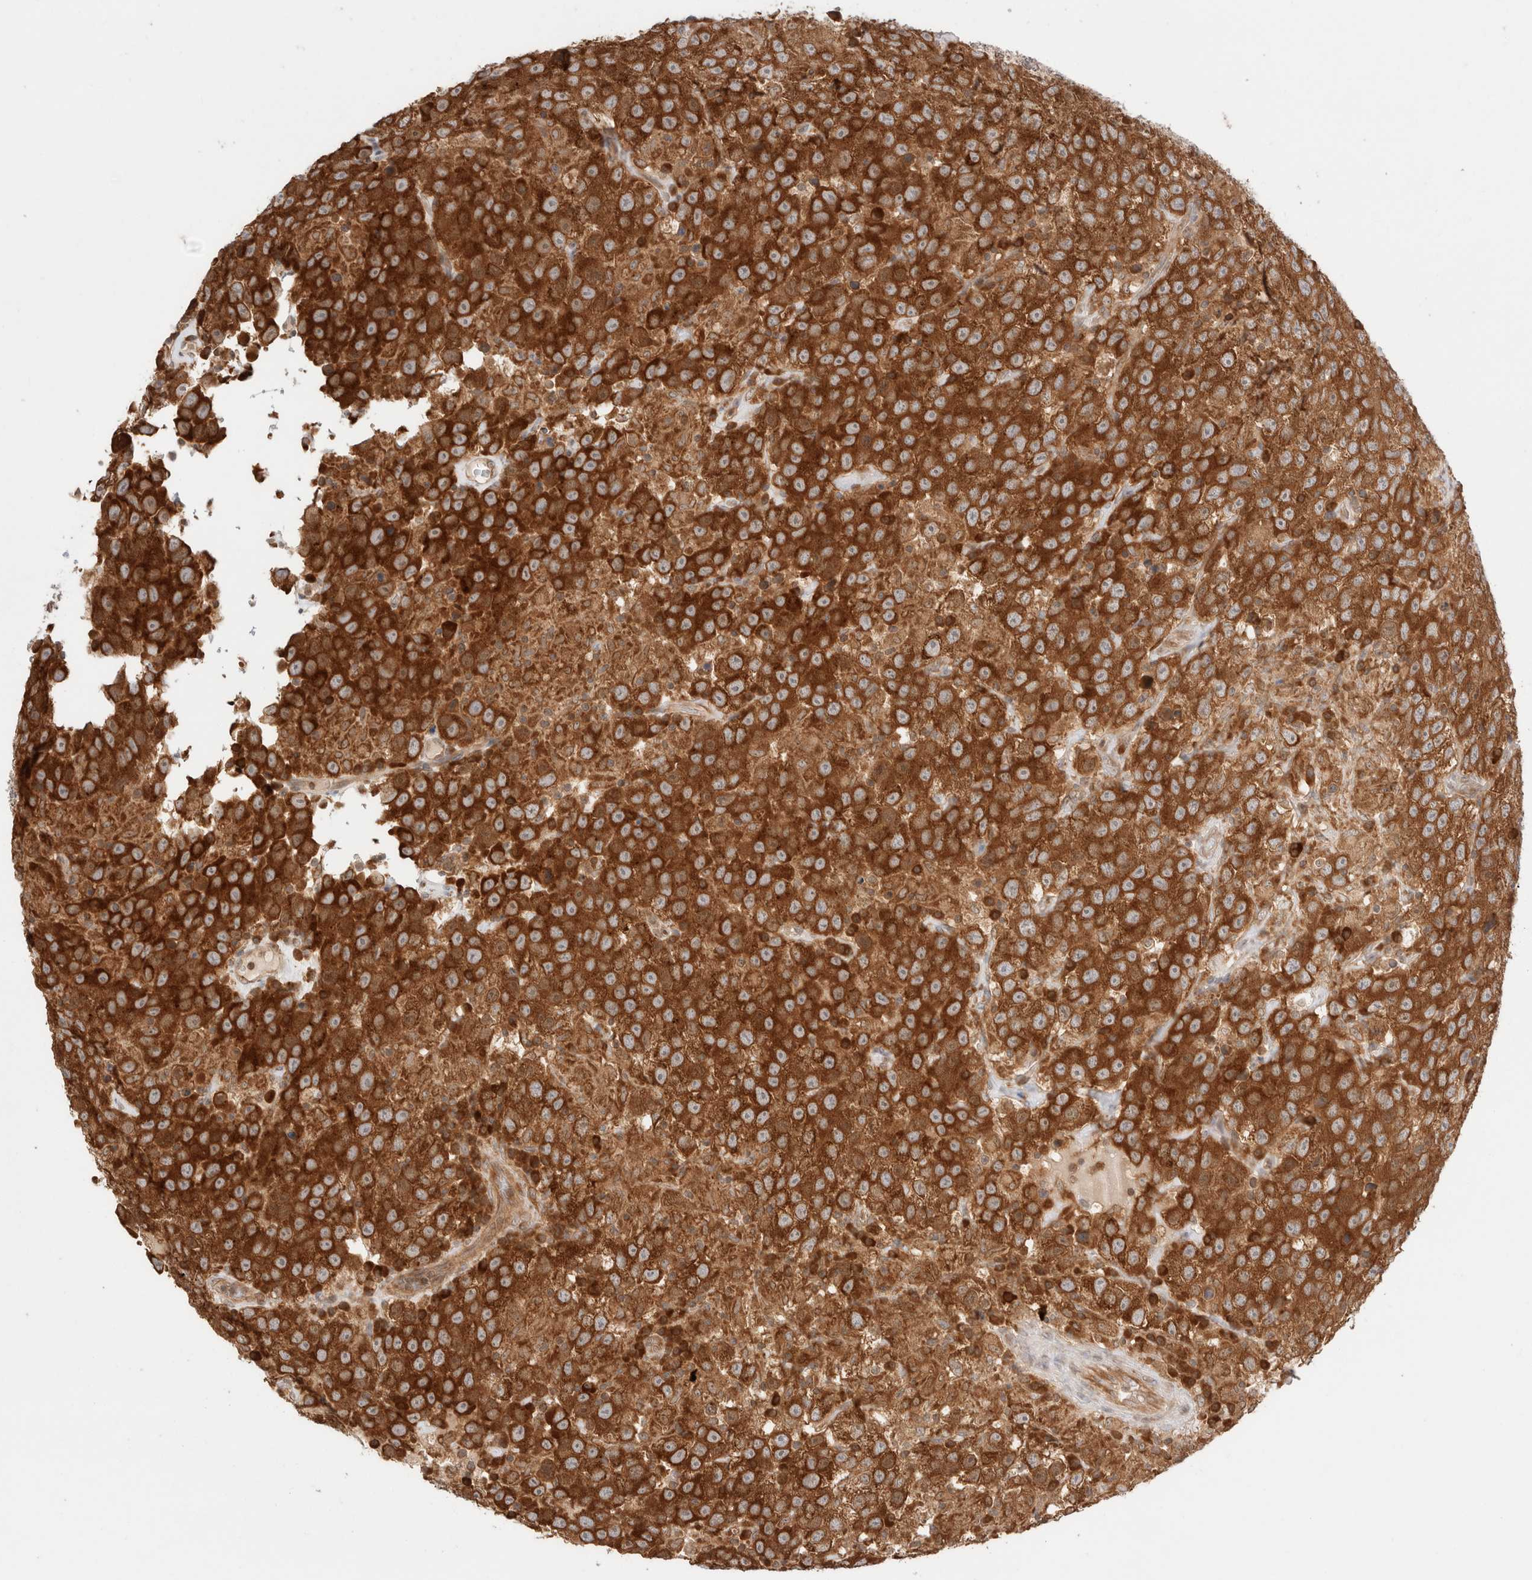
{"staining": {"intensity": "strong", "quantity": ">75%", "location": "cytoplasmic/membranous"}, "tissue": "testis cancer", "cell_type": "Tumor cells", "image_type": "cancer", "snomed": [{"axis": "morphology", "description": "Seminoma, NOS"}, {"axis": "topography", "description": "Testis"}], "caption": "Testis cancer (seminoma) stained with DAB (3,3'-diaminobenzidine) IHC displays high levels of strong cytoplasmic/membranous expression in about >75% of tumor cells. (DAB (3,3'-diaminobenzidine) IHC with brightfield microscopy, high magnification).", "gene": "XKR4", "patient": {"sex": "male", "age": 41}}